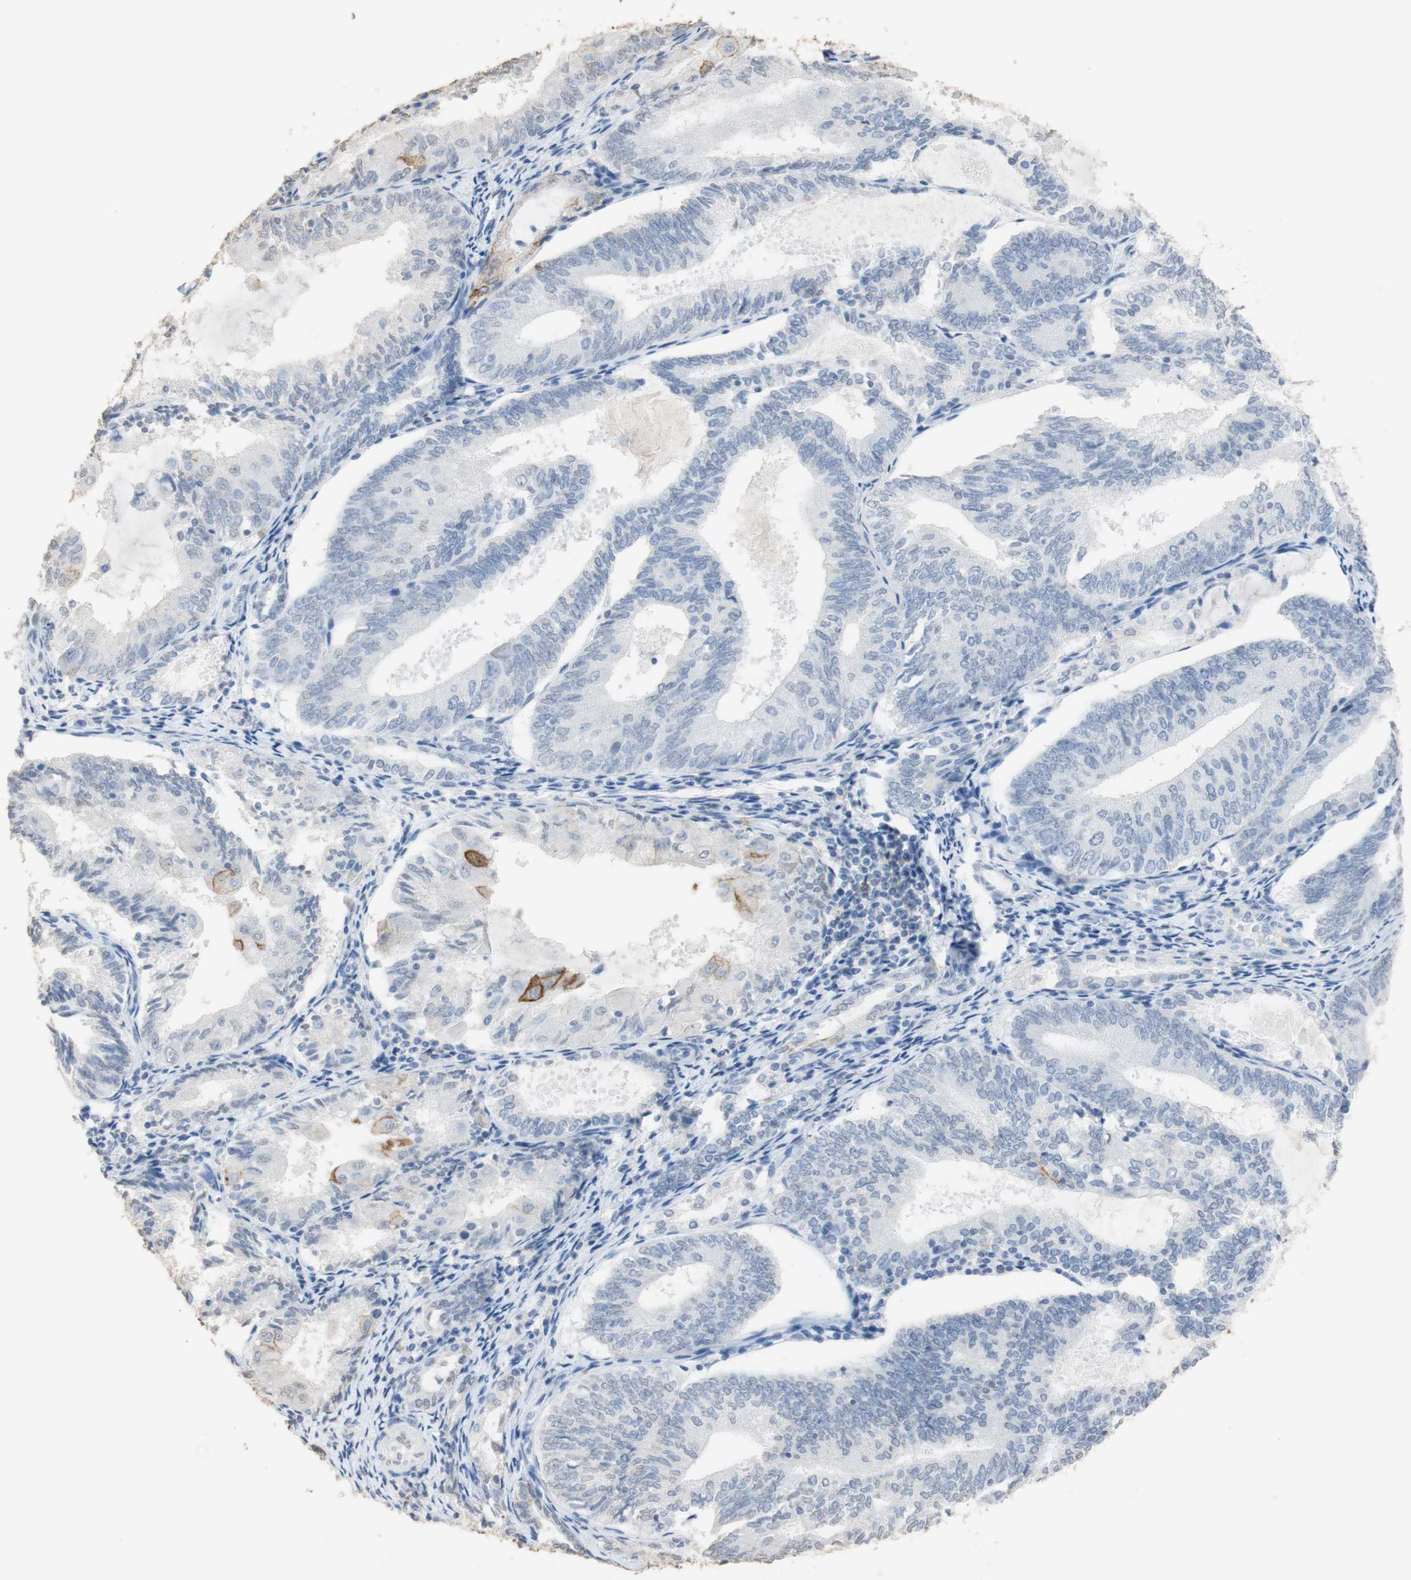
{"staining": {"intensity": "weak", "quantity": "<25%", "location": "cytoplasmic/membranous"}, "tissue": "endometrial cancer", "cell_type": "Tumor cells", "image_type": "cancer", "snomed": [{"axis": "morphology", "description": "Adenocarcinoma, NOS"}, {"axis": "topography", "description": "Endometrium"}], "caption": "Adenocarcinoma (endometrial) stained for a protein using immunohistochemistry (IHC) reveals no staining tumor cells.", "gene": "L1CAM", "patient": {"sex": "female", "age": 81}}